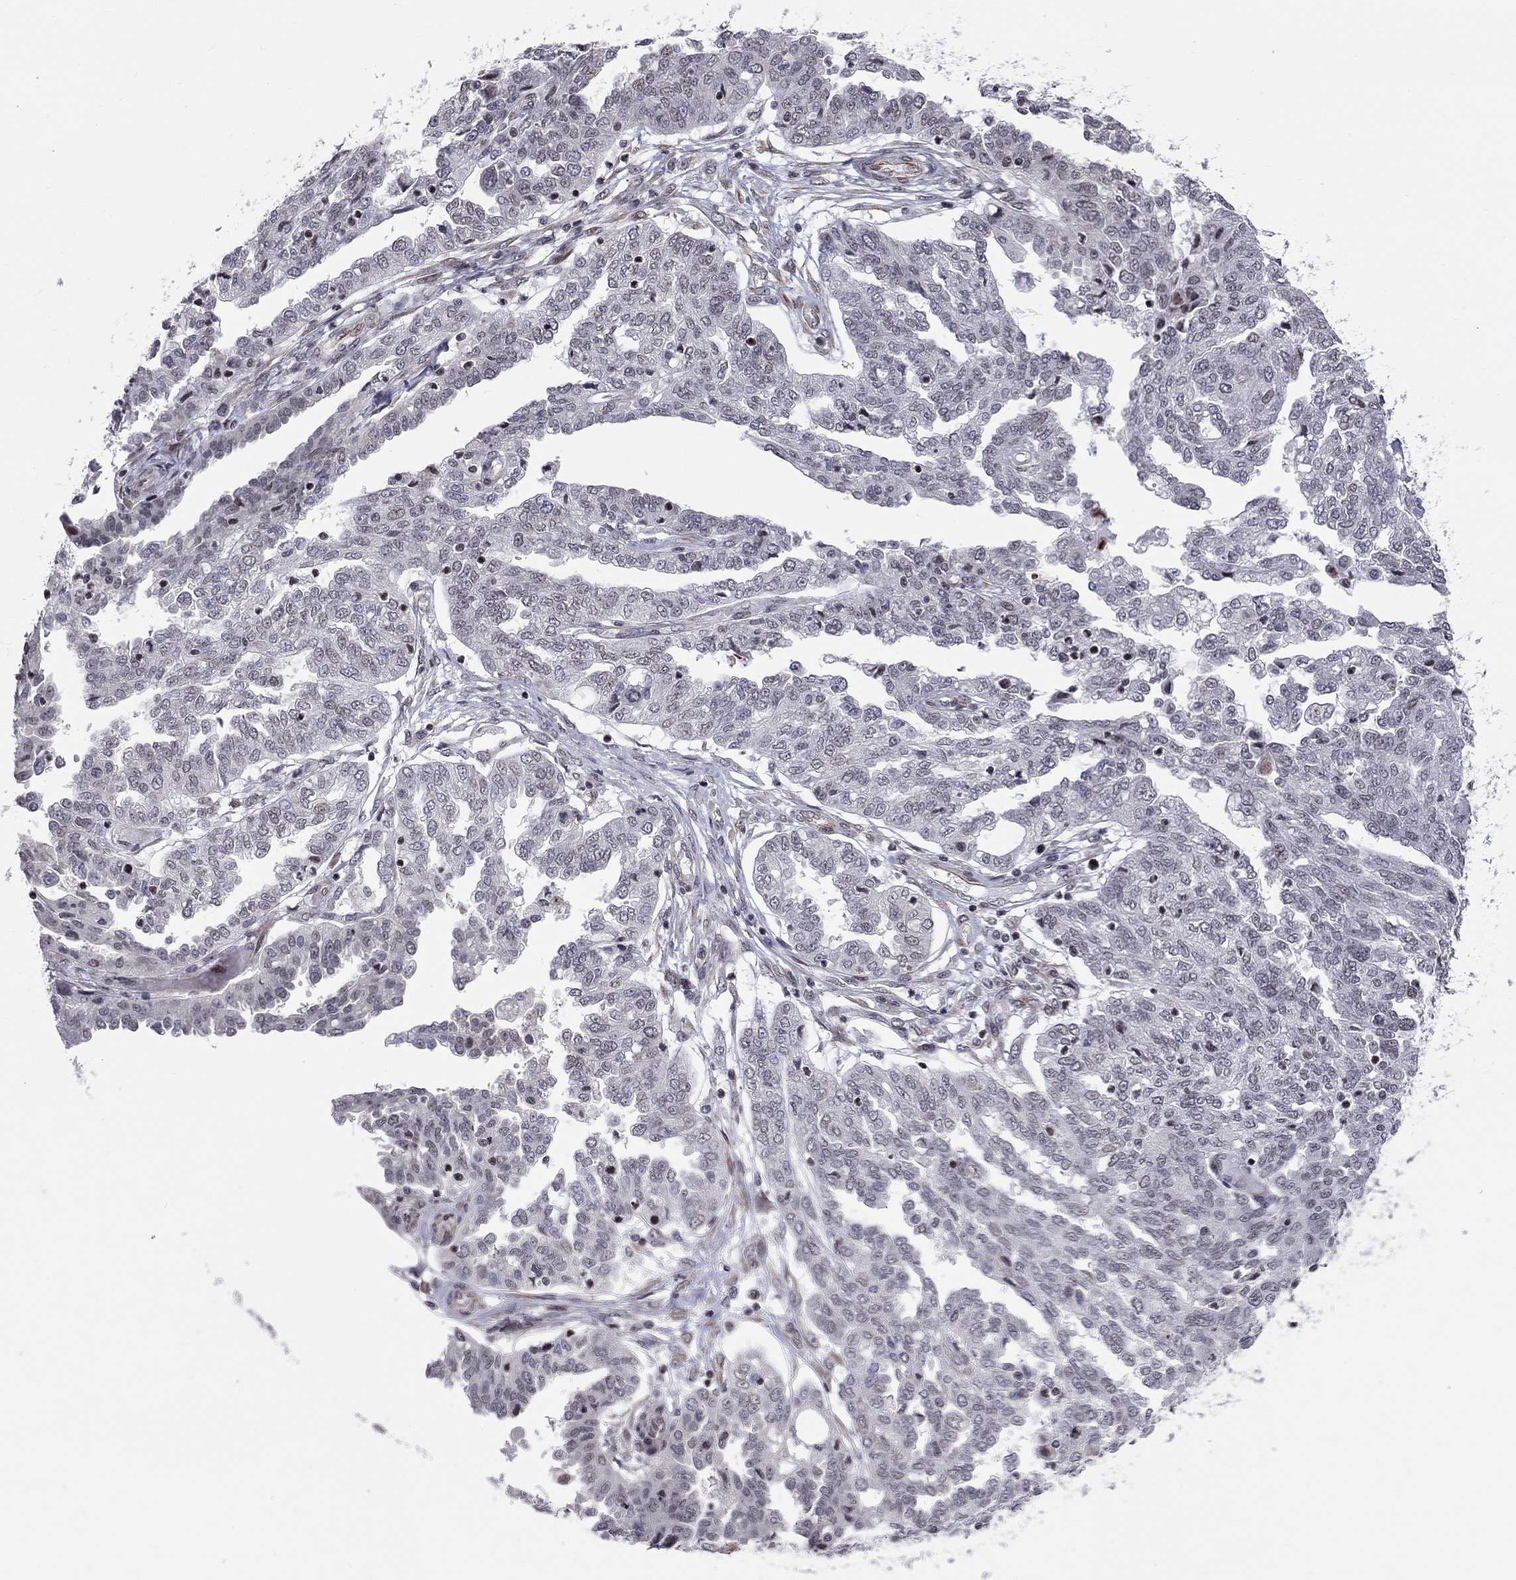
{"staining": {"intensity": "negative", "quantity": "none", "location": "none"}, "tissue": "ovarian cancer", "cell_type": "Tumor cells", "image_type": "cancer", "snomed": [{"axis": "morphology", "description": "Cystadenocarcinoma, serous, NOS"}, {"axis": "topography", "description": "Ovary"}], "caption": "The IHC micrograph has no significant staining in tumor cells of serous cystadenocarcinoma (ovarian) tissue.", "gene": "MTNR1B", "patient": {"sex": "female", "age": 67}}